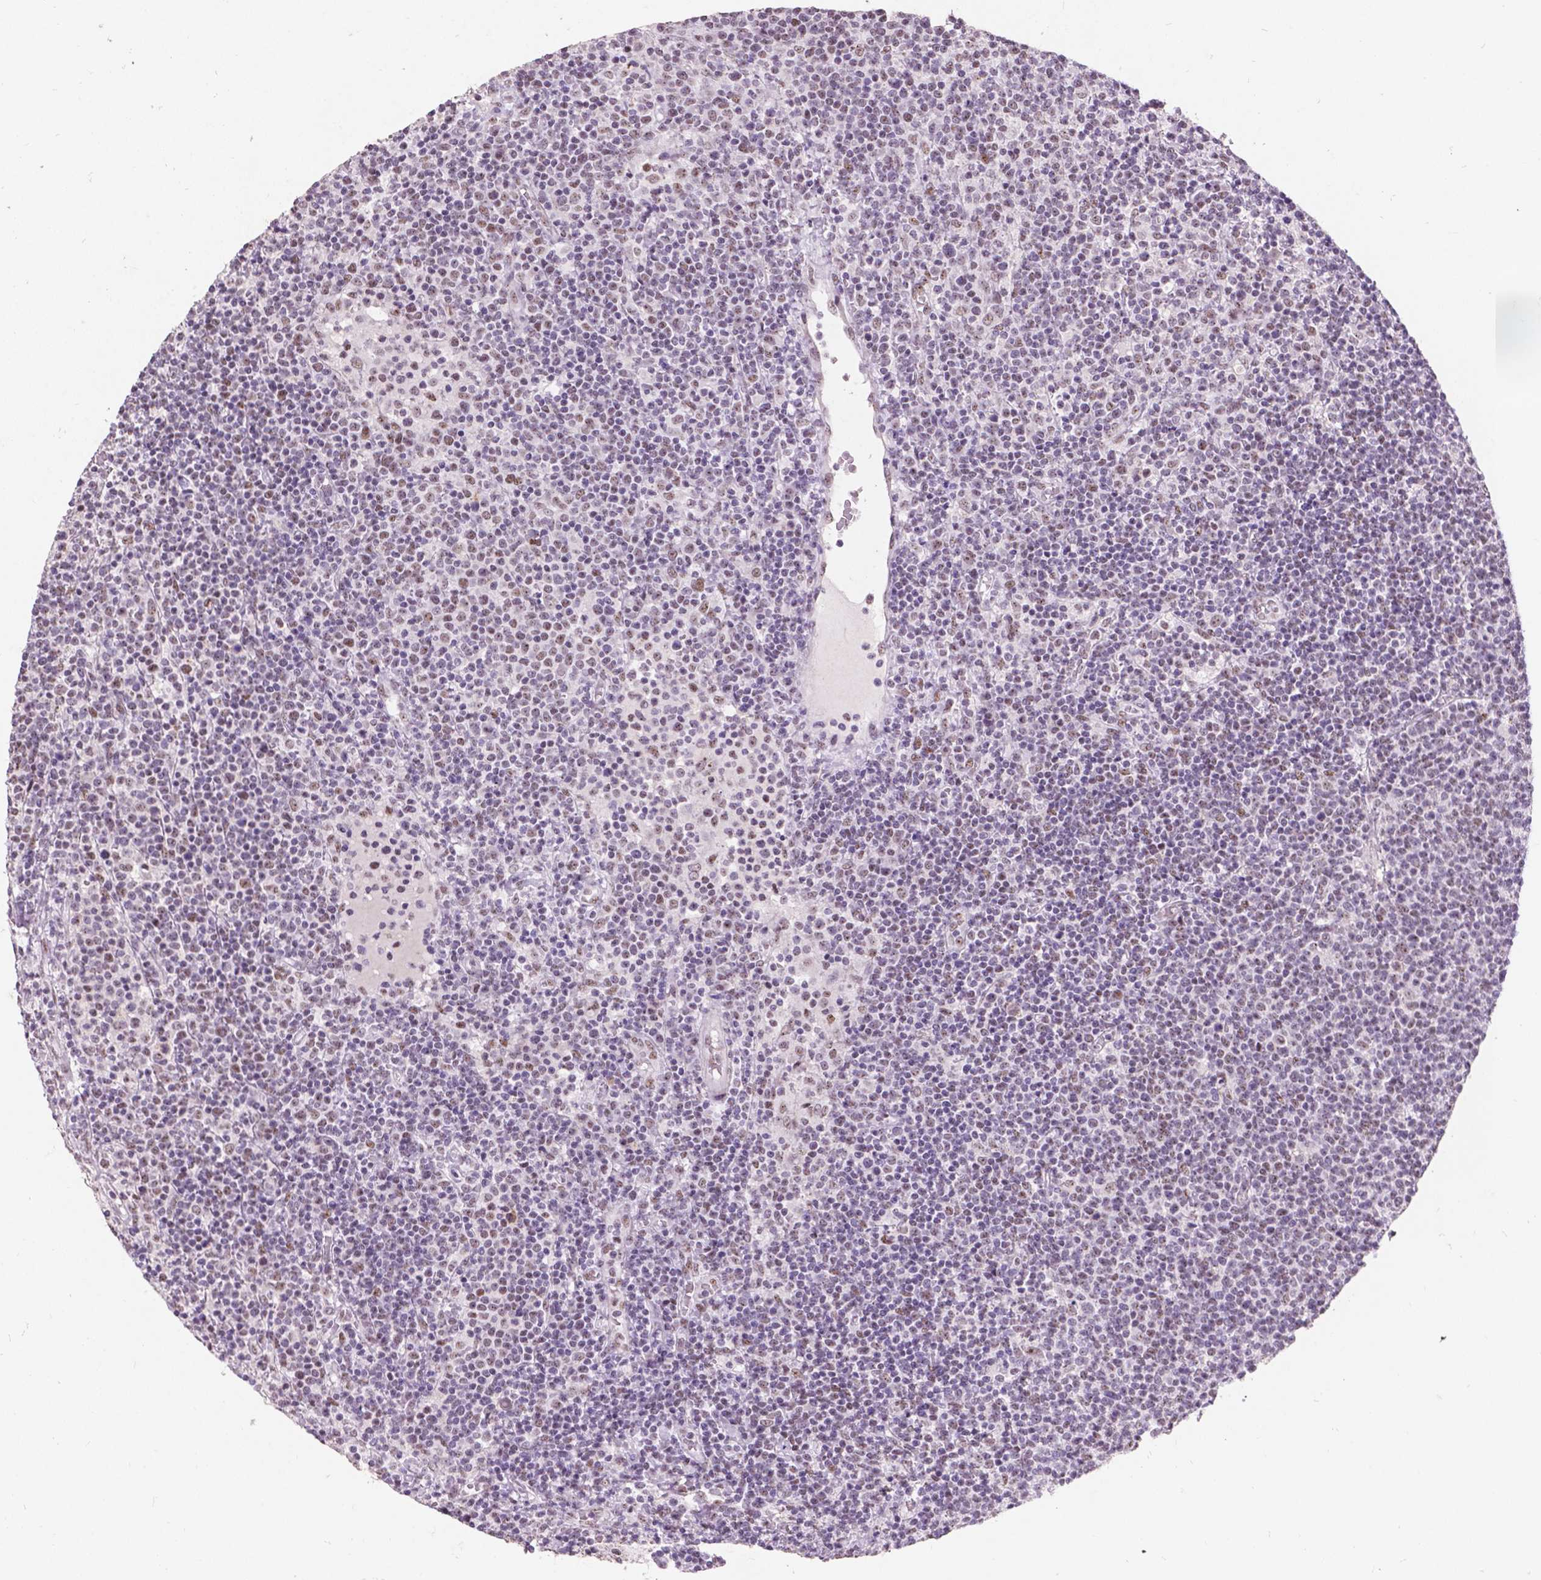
{"staining": {"intensity": "weak", "quantity": "<25%", "location": "nuclear"}, "tissue": "lymphoma", "cell_type": "Tumor cells", "image_type": "cancer", "snomed": [{"axis": "morphology", "description": "Malignant lymphoma, non-Hodgkin's type, High grade"}, {"axis": "topography", "description": "Lymph node"}], "caption": "A high-resolution micrograph shows IHC staining of malignant lymphoma, non-Hodgkin's type (high-grade), which reveals no significant expression in tumor cells. The staining was performed using DAB to visualize the protein expression in brown, while the nuclei were stained in blue with hematoxylin (Magnification: 20x).", "gene": "COIL", "patient": {"sex": "male", "age": 61}}